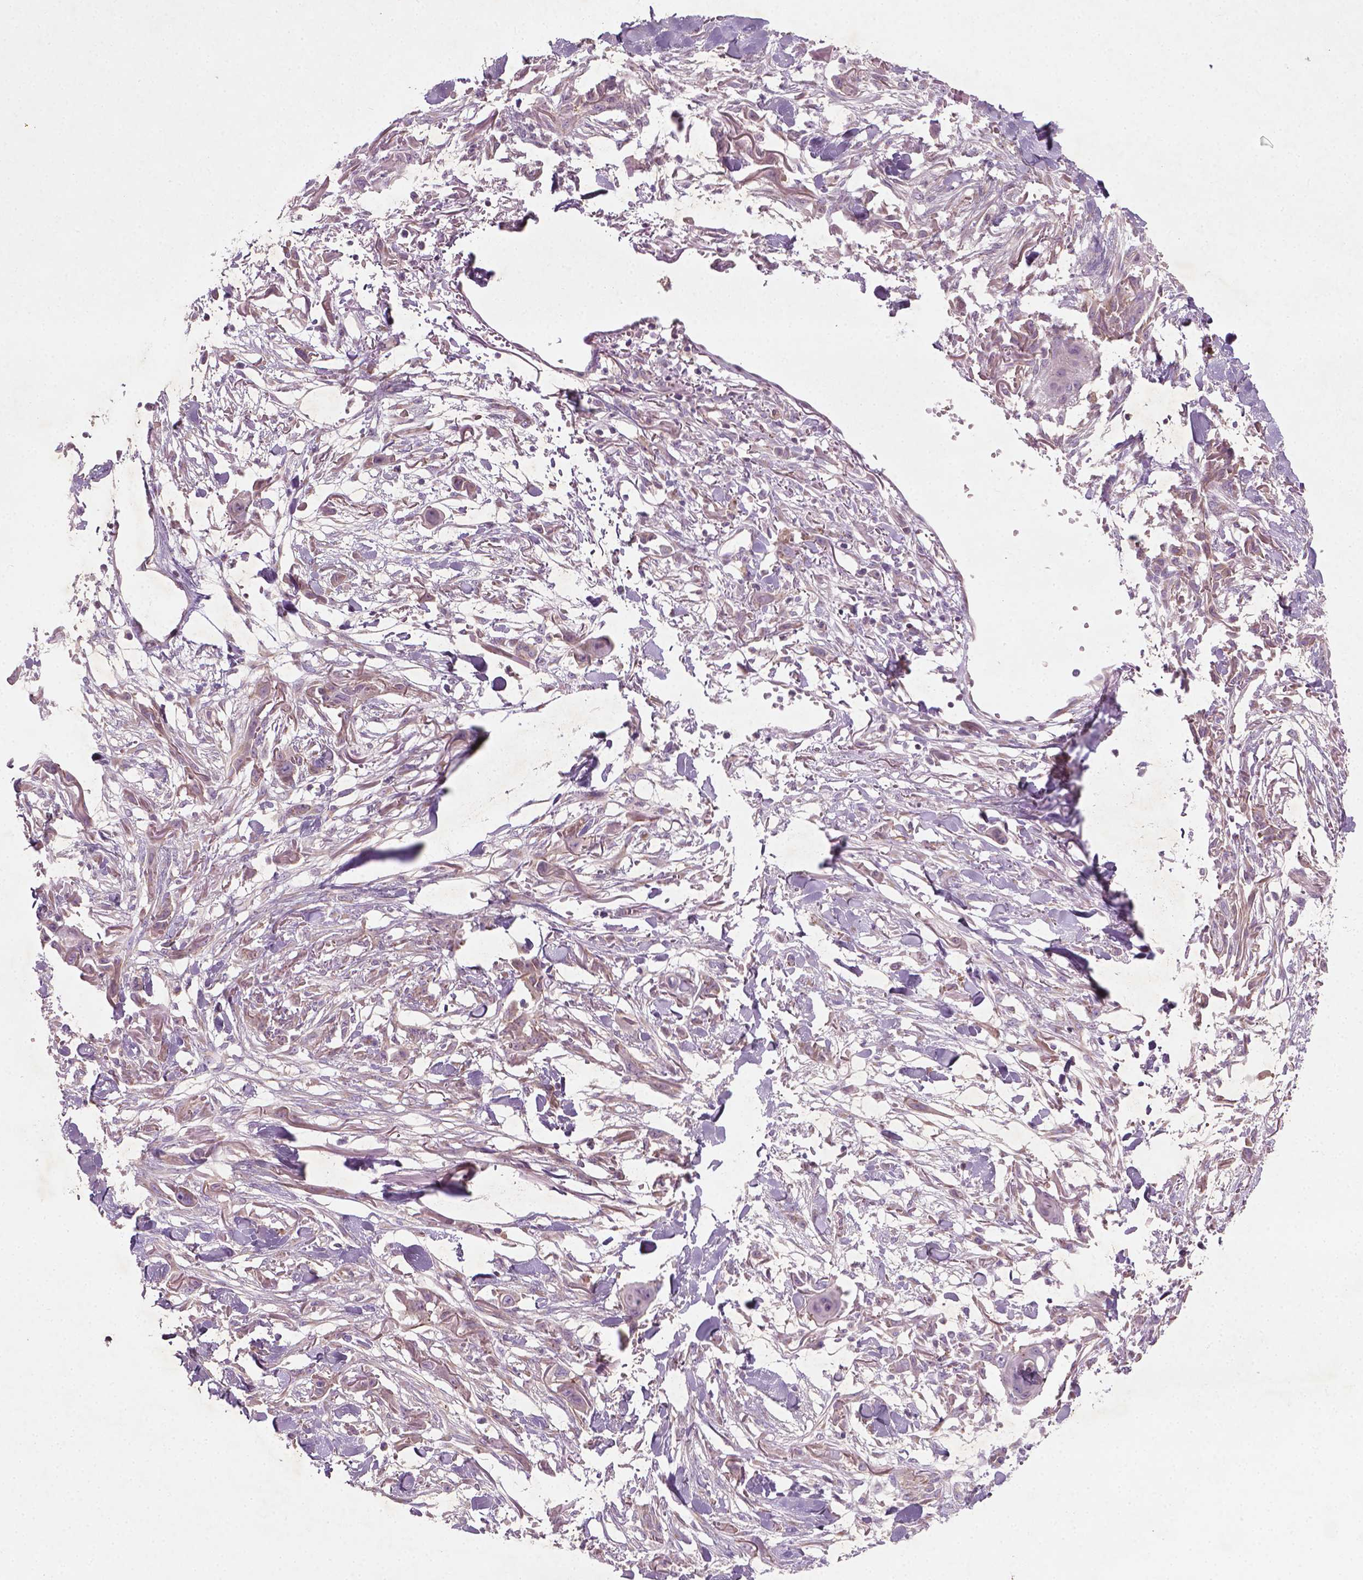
{"staining": {"intensity": "negative", "quantity": "none", "location": "none"}, "tissue": "skin cancer", "cell_type": "Tumor cells", "image_type": "cancer", "snomed": [{"axis": "morphology", "description": "Squamous cell carcinoma, NOS"}, {"axis": "topography", "description": "Skin"}], "caption": "The micrograph demonstrates no significant staining in tumor cells of skin cancer. Brightfield microscopy of IHC stained with DAB (3,3'-diaminobenzidine) (brown) and hematoxylin (blue), captured at high magnification.", "gene": "TCHP", "patient": {"sex": "female", "age": 59}}